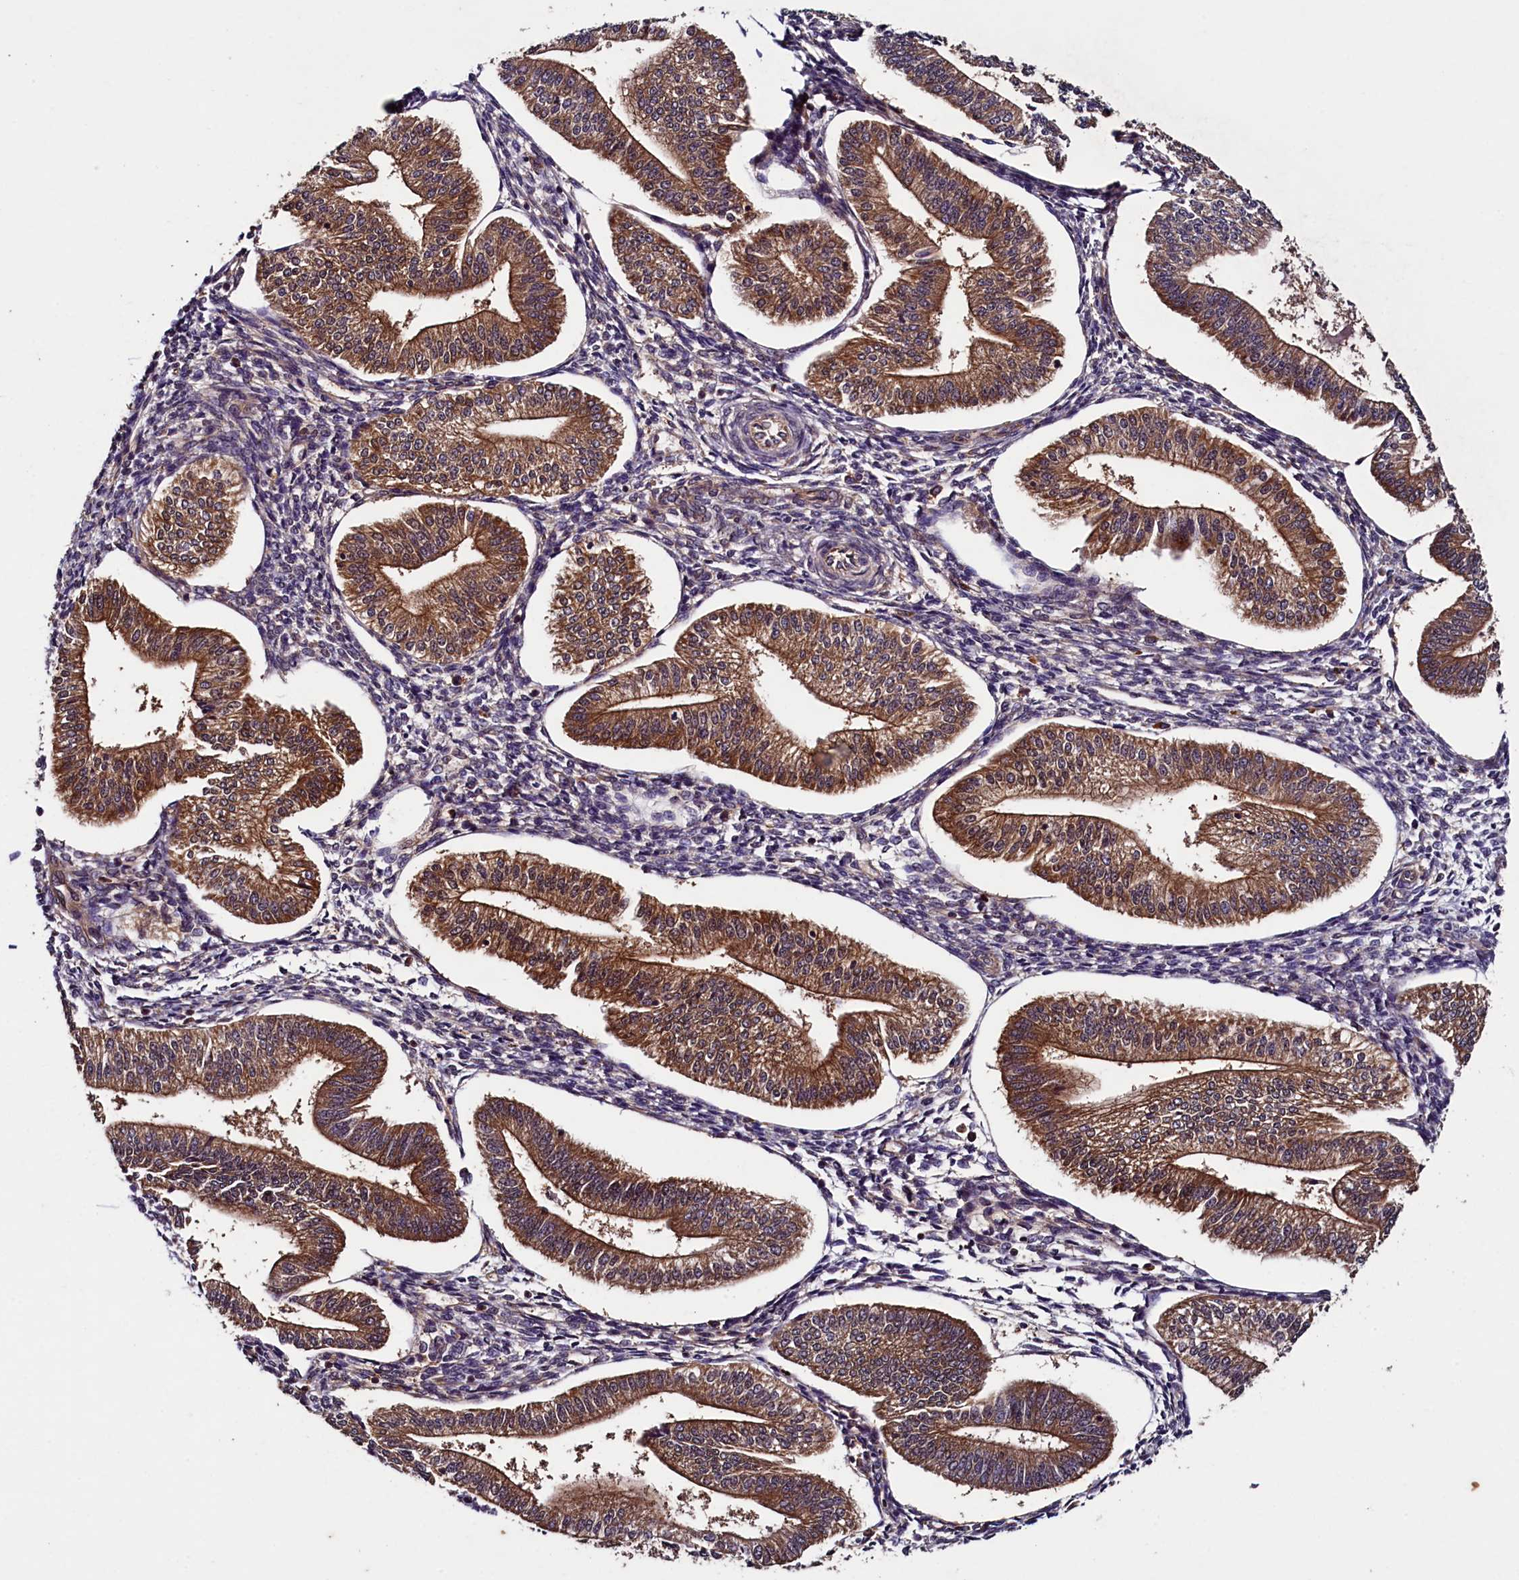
{"staining": {"intensity": "moderate", "quantity": "<25%", "location": "cytoplasmic/membranous,nuclear"}, "tissue": "endometrium", "cell_type": "Cells in endometrial stroma", "image_type": "normal", "snomed": [{"axis": "morphology", "description": "Normal tissue, NOS"}, {"axis": "topography", "description": "Endometrium"}], "caption": "The image exhibits immunohistochemical staining of normal endometrium. There is moderate cytoplasmic/membranous,nuclear staining is appreciated in about <25% of cells in endometrial stroma.", "gene": "BLTP3B", "patient": {"sex": "female", "age": 34}}